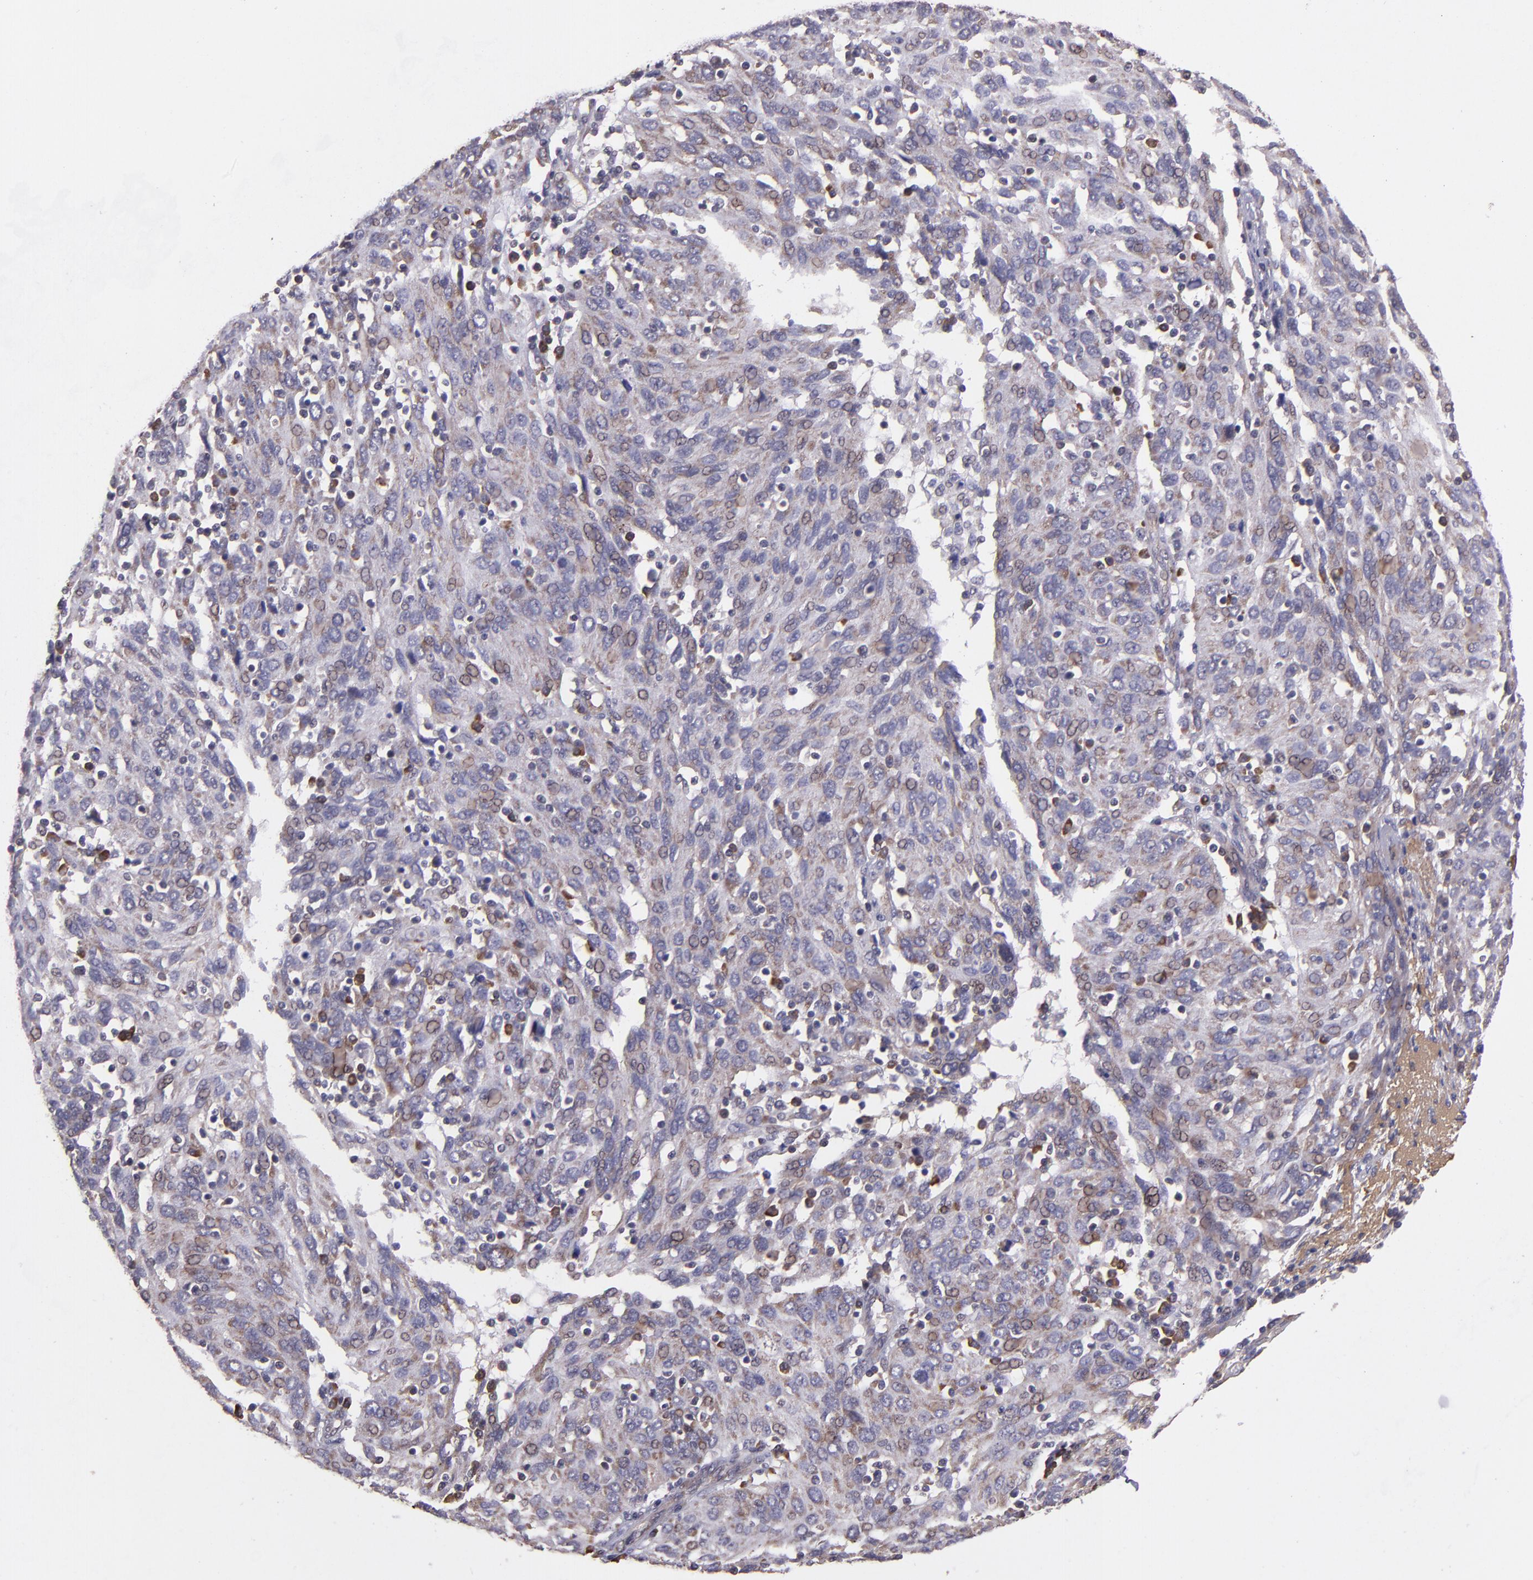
{"staining": {"intensity": "moderate", "quantity": ">75%", "location": "cytoplasmic/membranous"}, "tissue": "ovarian cancer", "cell_type": "Tumor cells", "image_type": "cancer", "snomed": [{"axis": "morphology", "description": "Carcinoma, endometroid"}, {"axis": "topography", "description": "Ovary"}], "caption": "There is medium levels of moderate cytoplasmic/membranous expression in tumor cells of ovarian cancer, as demonstrated by immunohistochemical staining (brown color).", "gene": "USP51", "patient": {"sex": "female", "age": 50}}